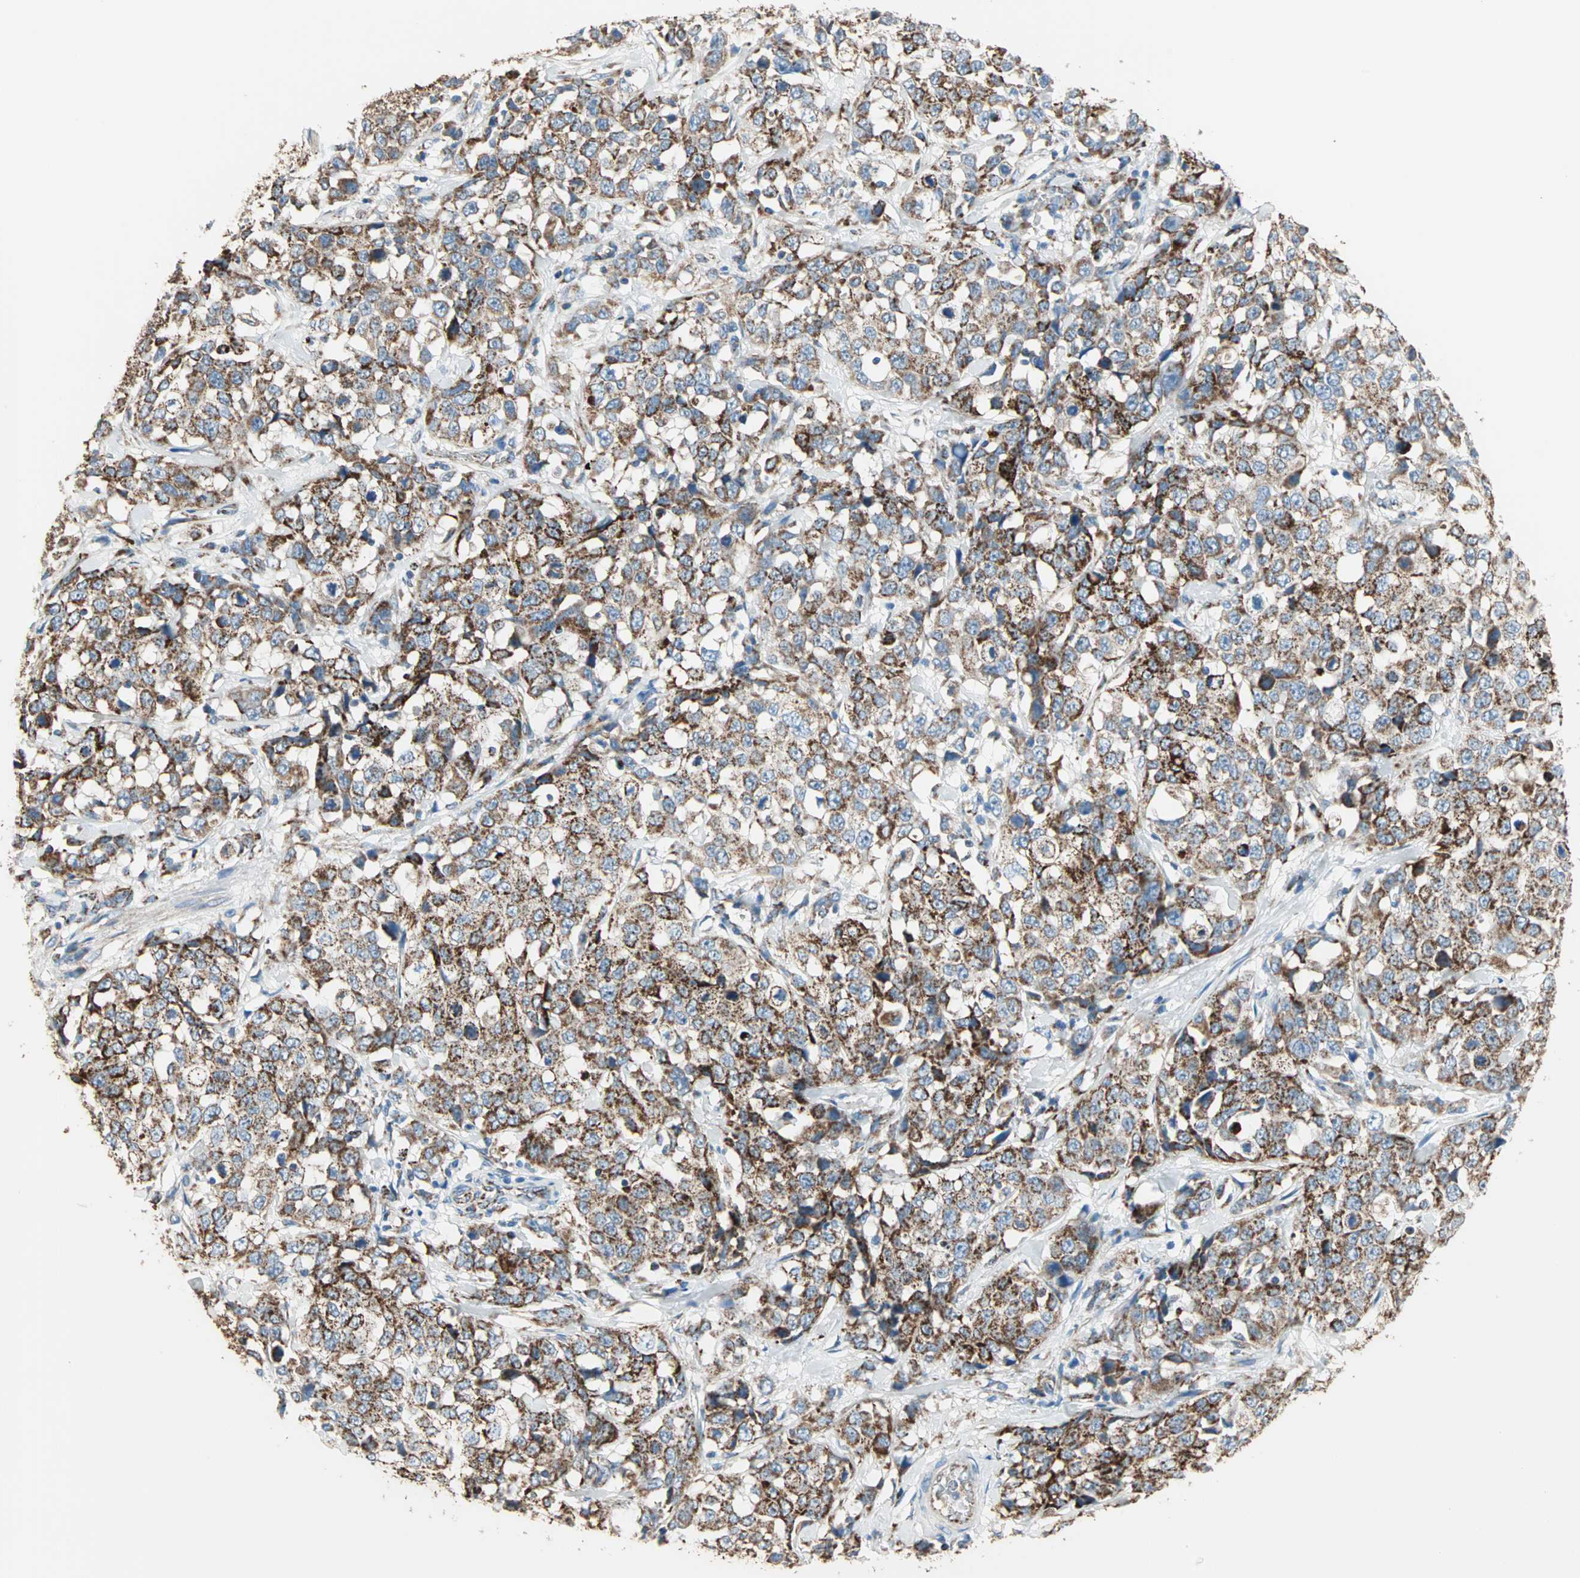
{"staining": {"intensity": "strong", "quantity": ">75%", "location": "cytoplasmic/membranous"}, "tissue": "stomach cancer", "cell_type": "Tumor cells", "image_type": "cancer", "snomed": [{"axis": "morphology", "description": "Normal tissue, NOS"}, {"axis": "morphology", "description": "Adenocarcinoma, NOS"}, {"axis": "topography", "description": "Stomach"}], "caption": "Immunohistochemistry of human stomach cancer (adenocarcinoma) reveals high levels of strong cytoplasmic/membranous positivity in approximately >75% of tumor cells.", "gene": "TST", "patient": {"sex": "male", "age": 48}}